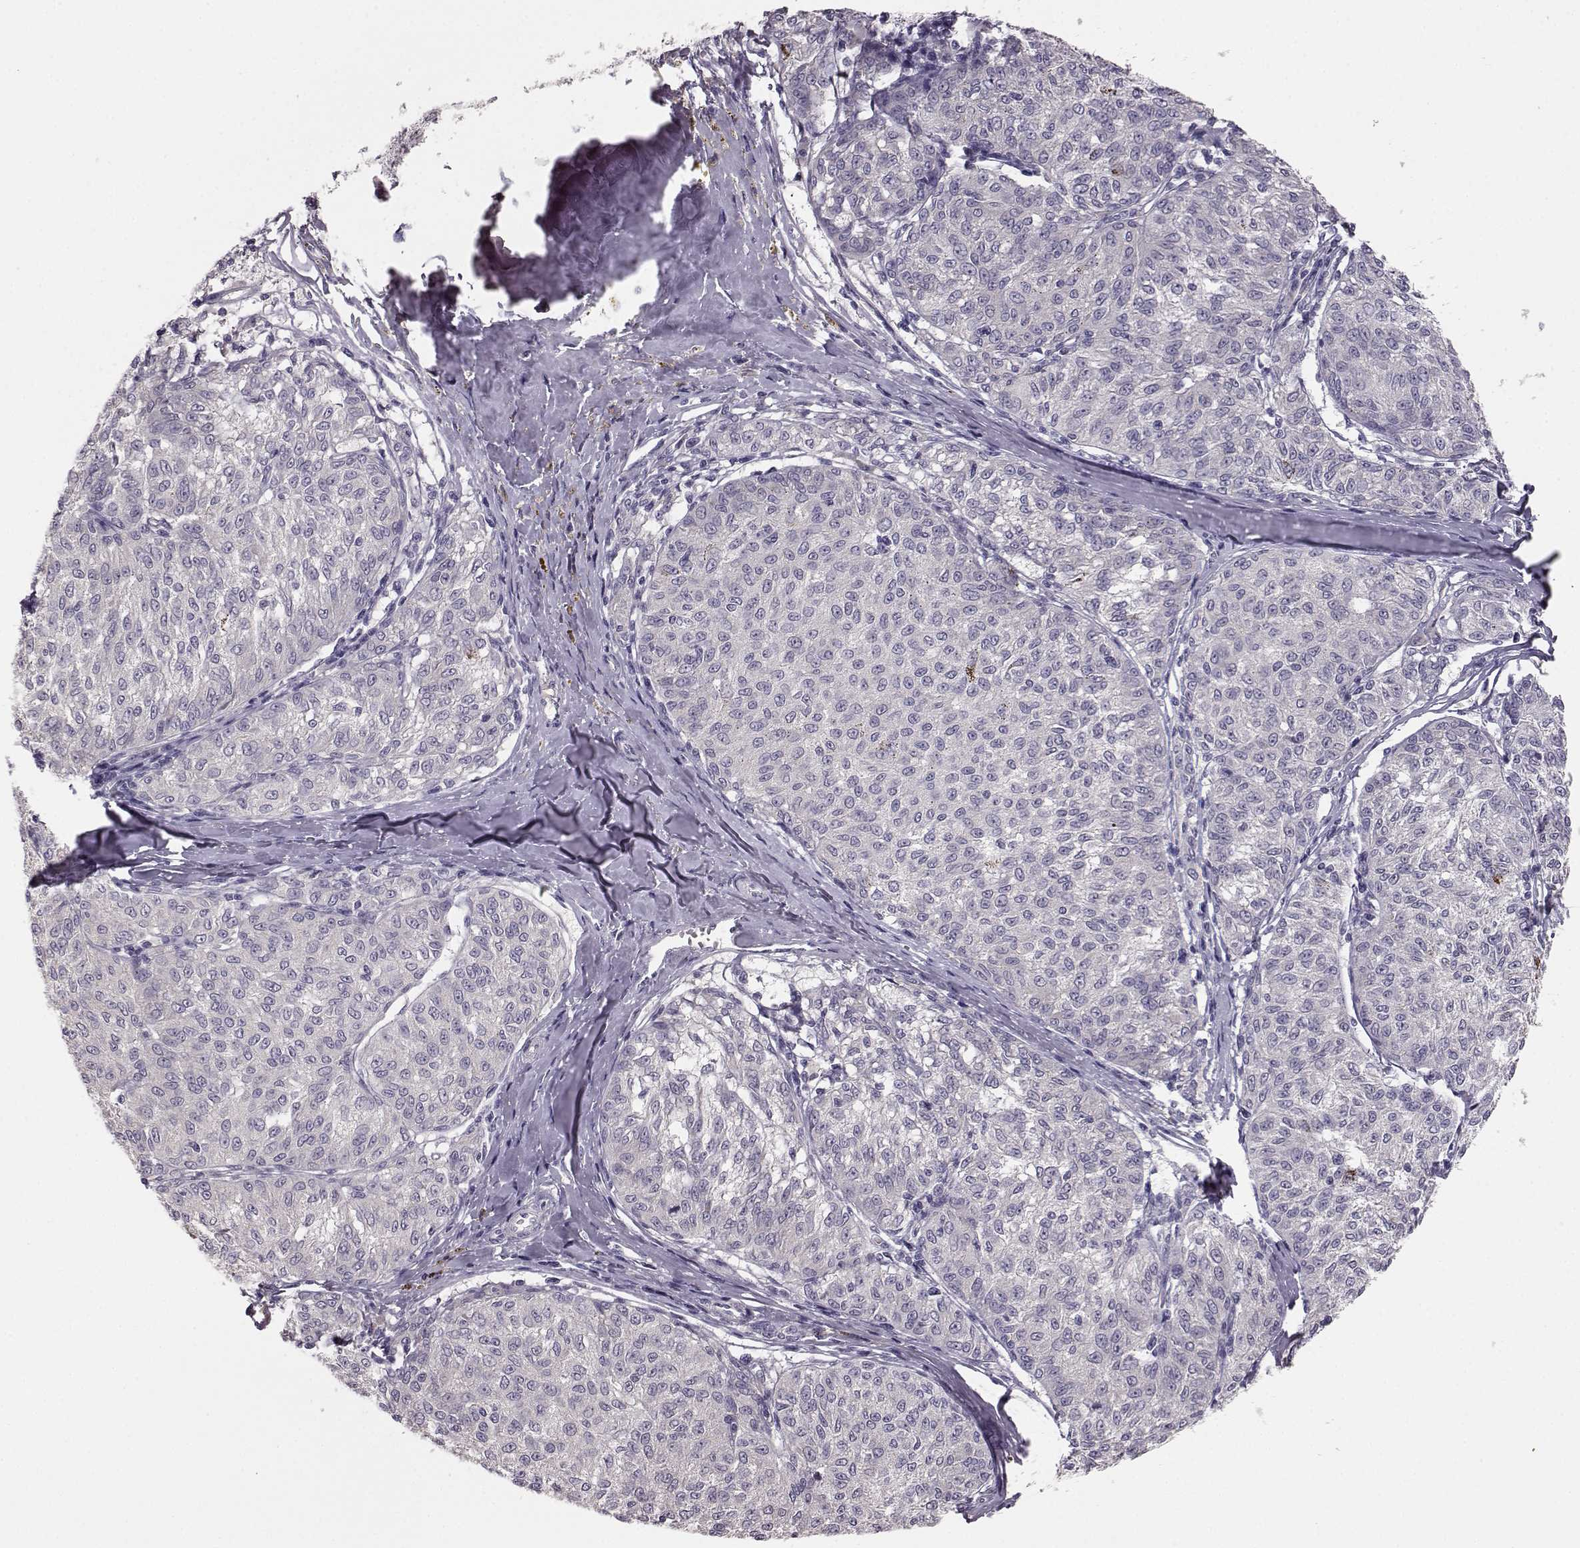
{"staining": {"intensity": "negative", "quantity": "none", "location": "none"}, "tissue": "melanoma", "cell_type": "Tumor cells", "image_type": "cancer", "snomed": [{"axis": "morphology", "description": "Malignant melanoma, NOS"}, {"axis": "topography", "description": "Skin"}], "caption": "The image shows no staining of tumor cells in malignant melanoma. (DAB (3,3'-diaminobenzidine) immunohistochemistry (IHC), high magnification).", "gene": "BFSP2", "patient": {"sex": "female", "age": 72}}